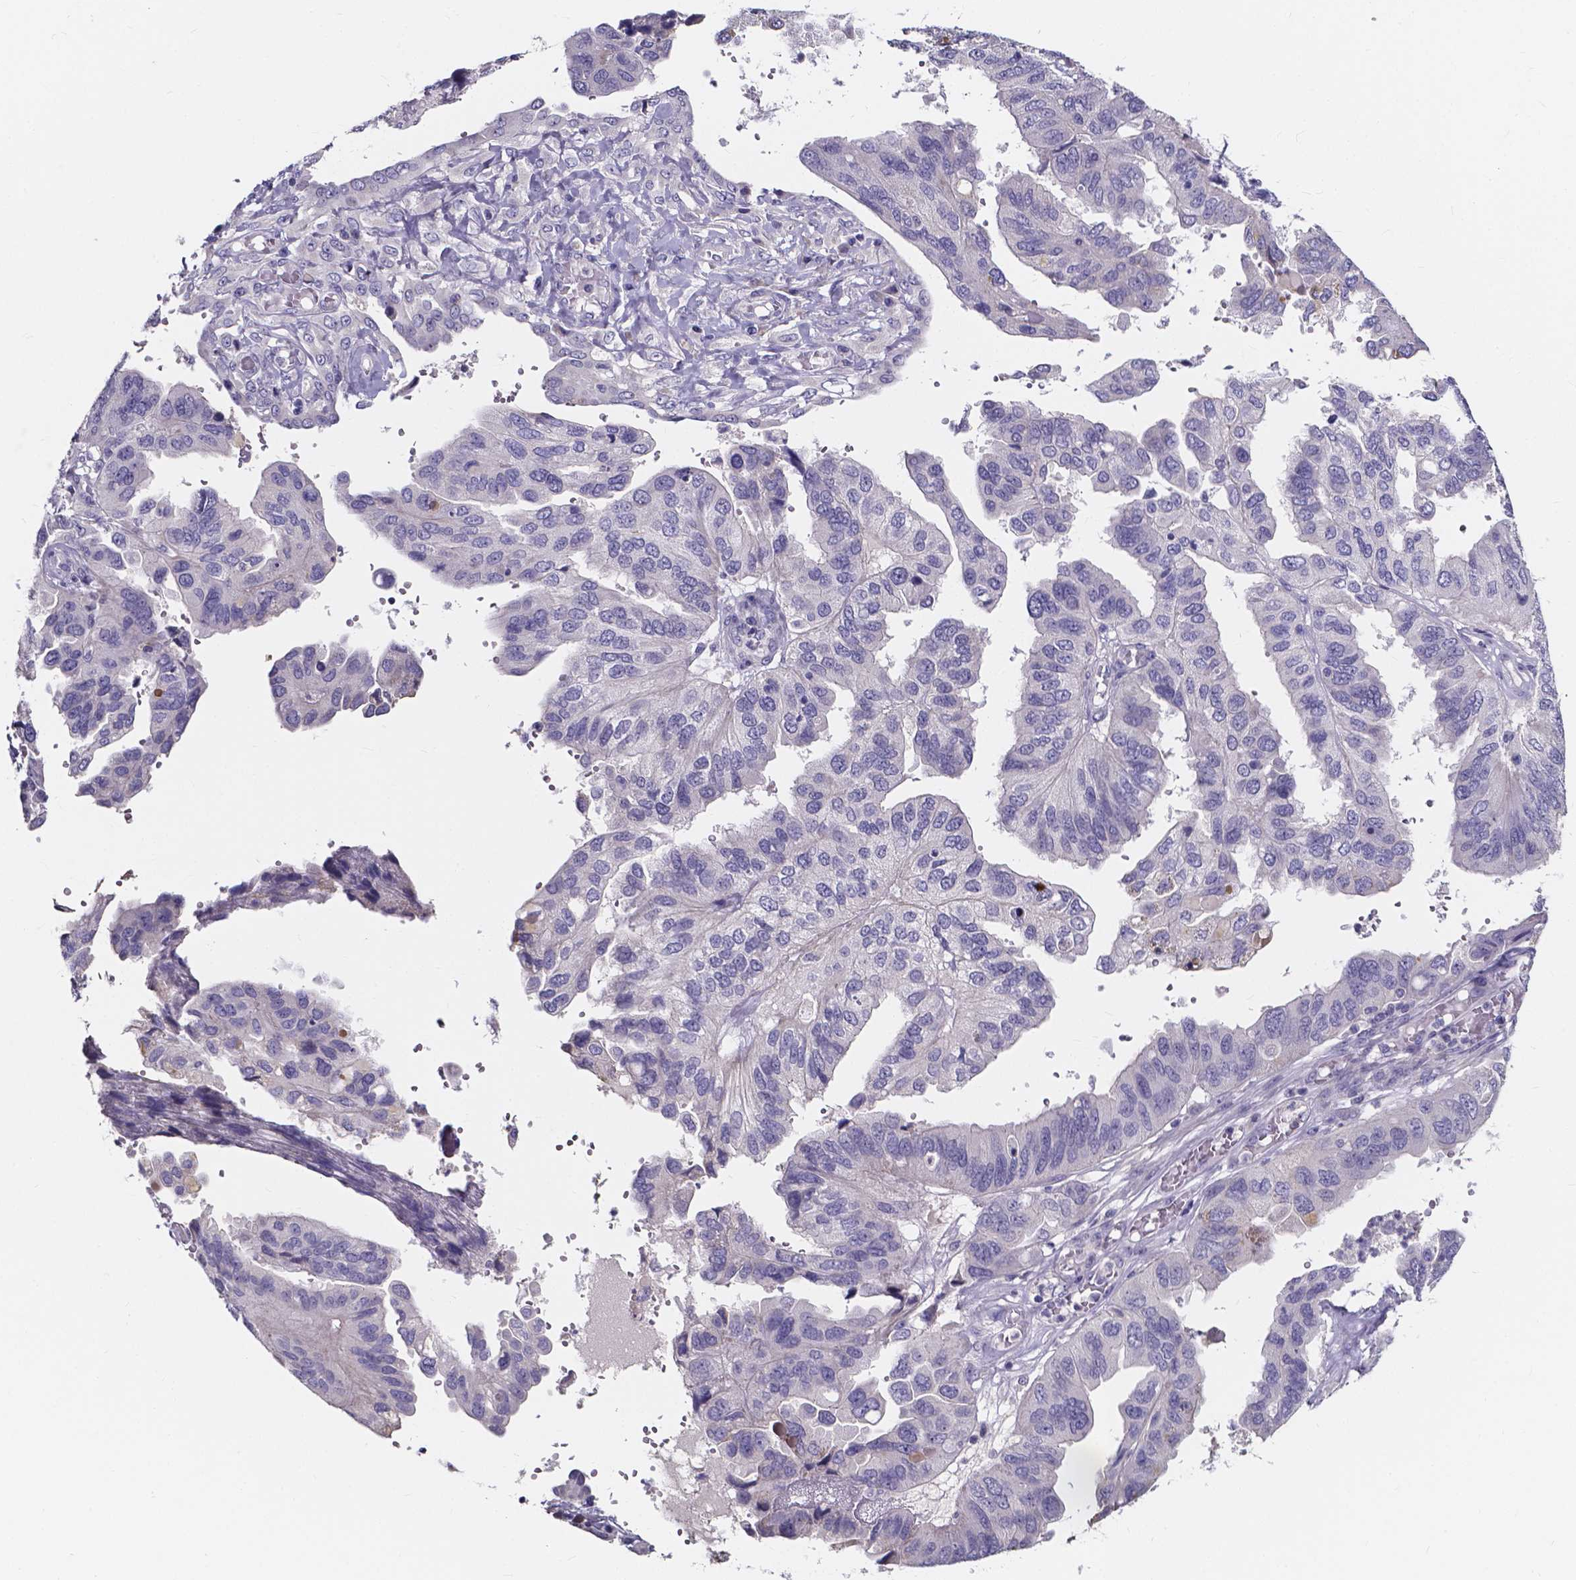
{"staining": {"intensity": "negative", "quantity": "none", "location": "none"}, "tissue": "ovarian cancer", "cell_type": "Tumor cells", "image_type": "cancer", "snomed": [{"axis": "morphology", "description": "Cystadenocarcinoma, serous, NOS"}, {"axis": "topography", "description": "Ovary"}], "caption": "Tumor cells show no significant positivity in ovarian cancer (serous cystadenocarcinoma).", "gene": "SPOCD1", "patient": {"sex": "female", "age": 79}}